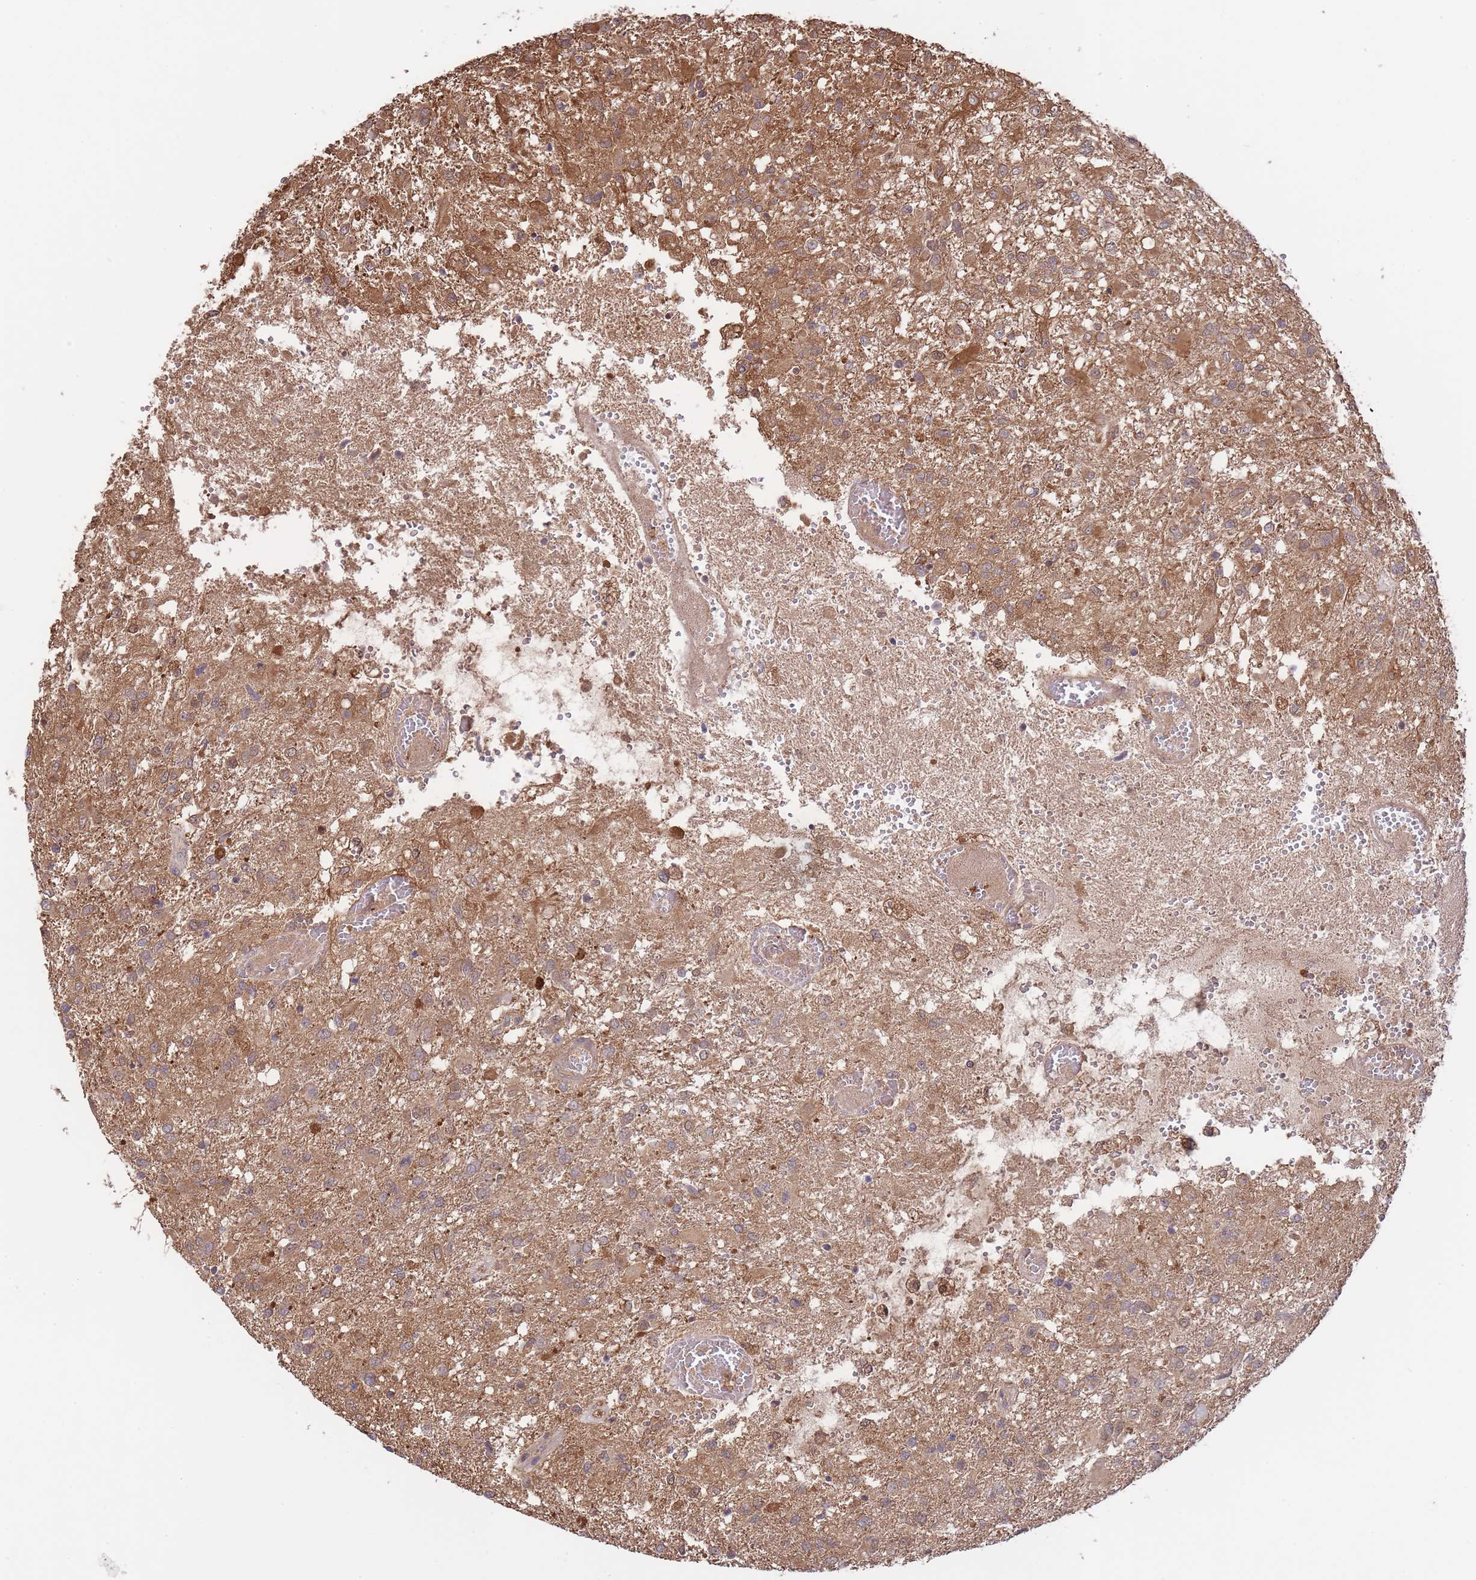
{"staining": {"intensity": "moderate", "quantity": "<25%", "location": "cytoplasmic/membranous"}, "tissue": "glioma", "cell_type": "Tumor cells", "image_type": "cancer", "snomed": [{"axis": "morphology", "description": "Glioma, malignant, High grade"}, {"axis": "topography", "description": "Brain"}], "caption": "The immunohistochemical stain shows moderate cytoplasmic/membranous expression in tumor cells of malignant glioma (high-grade) tissue. (DAB IHC with brightfield microscopy, high magnification).", "gene": "ZNF304", "patient": {"sex": "female", "age": 74}}